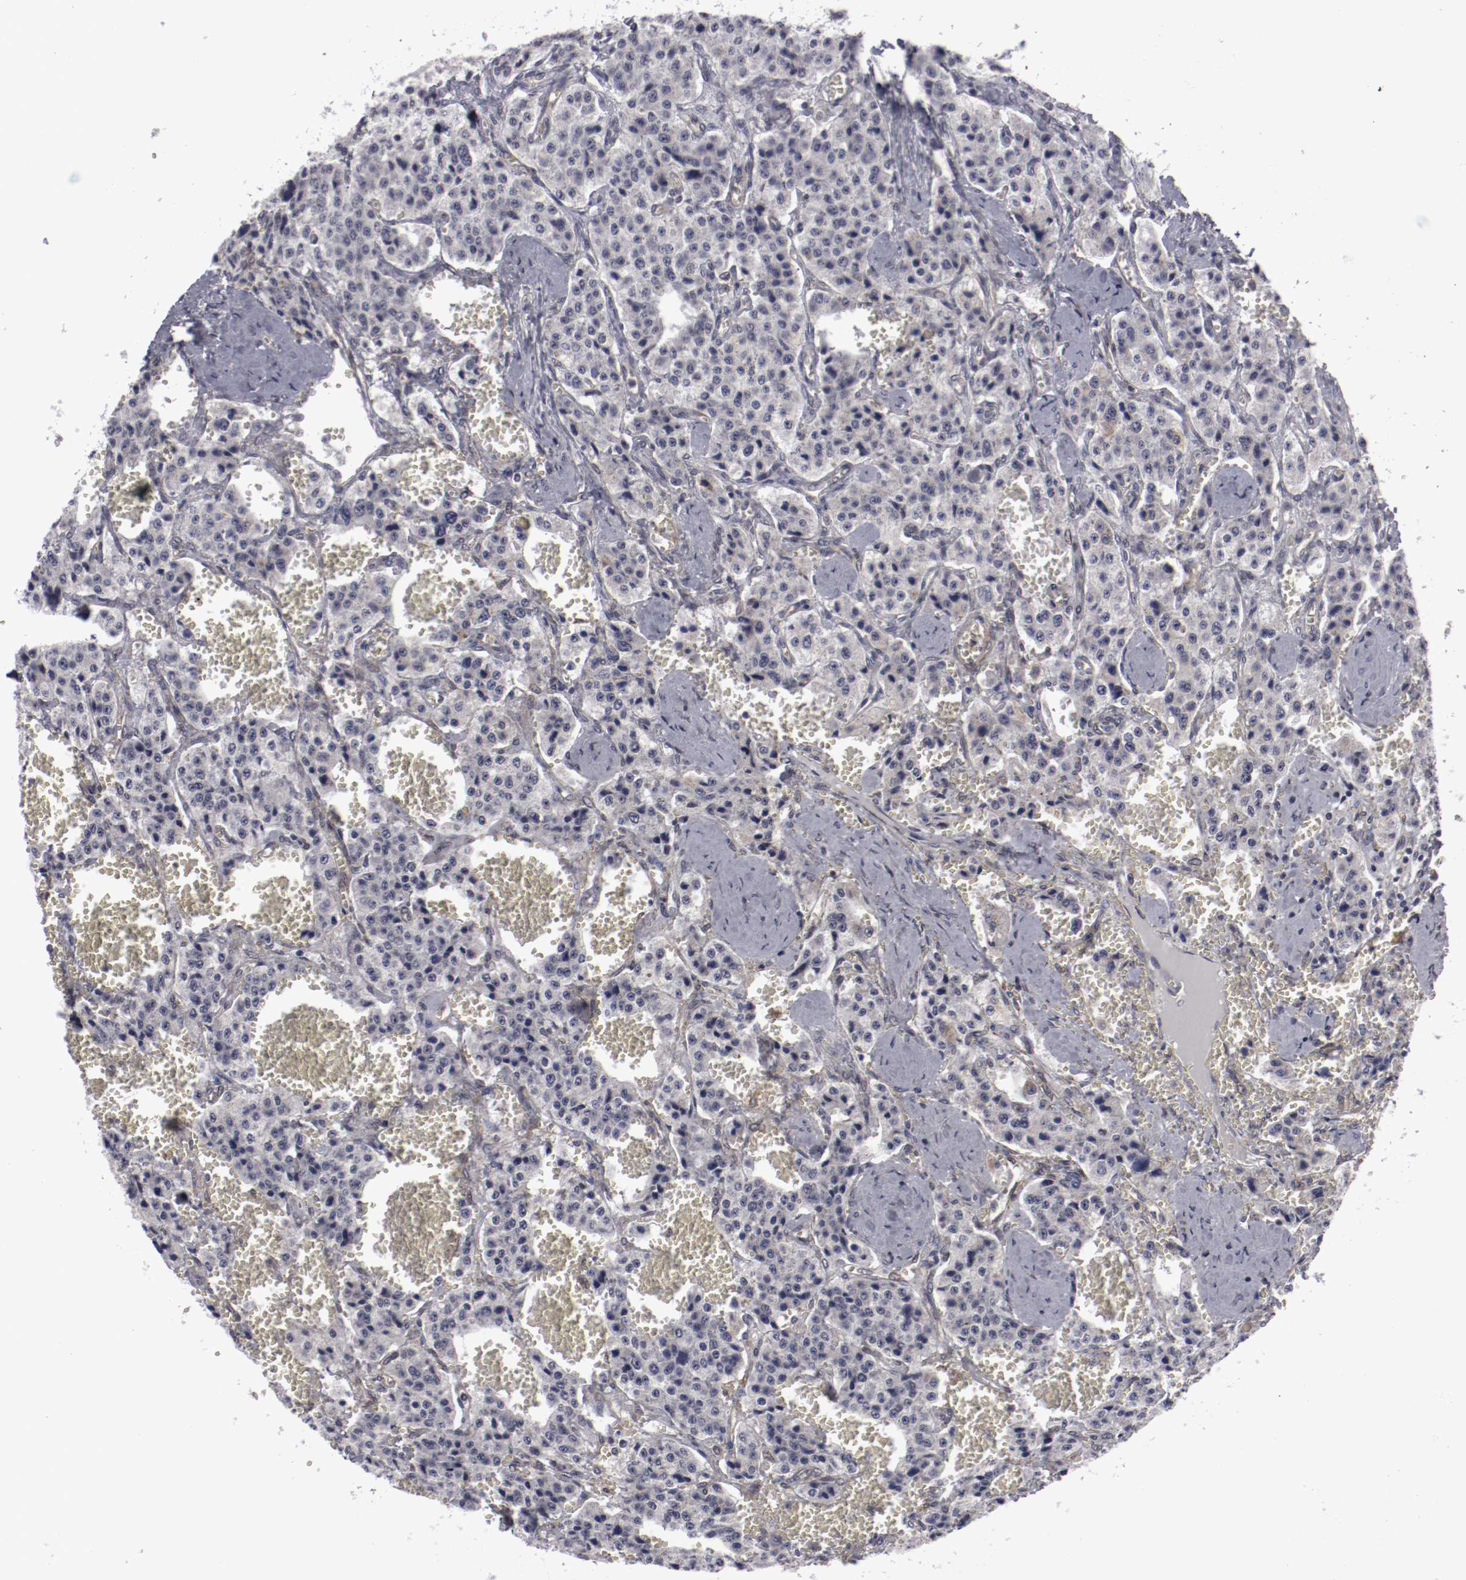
{"staining": {"intensity": "negative", "quantity": "none", "location": "none"}, "tissue": "carcinoid", "cell_type": "Tumor cells", "image_type": "cancer", "snomed": [{"axis": "morphology", "description": "Carcinoid, malignant, NOS"}, {"axis": "topography", "description": "Small intestine"}], "caption": "The image exhibits no significant positivity in tumor cells of carcinoid. (DAB IHC, high magnification).", "gene": "LEF1", "patient": {"sex": "male", "age": 52}}